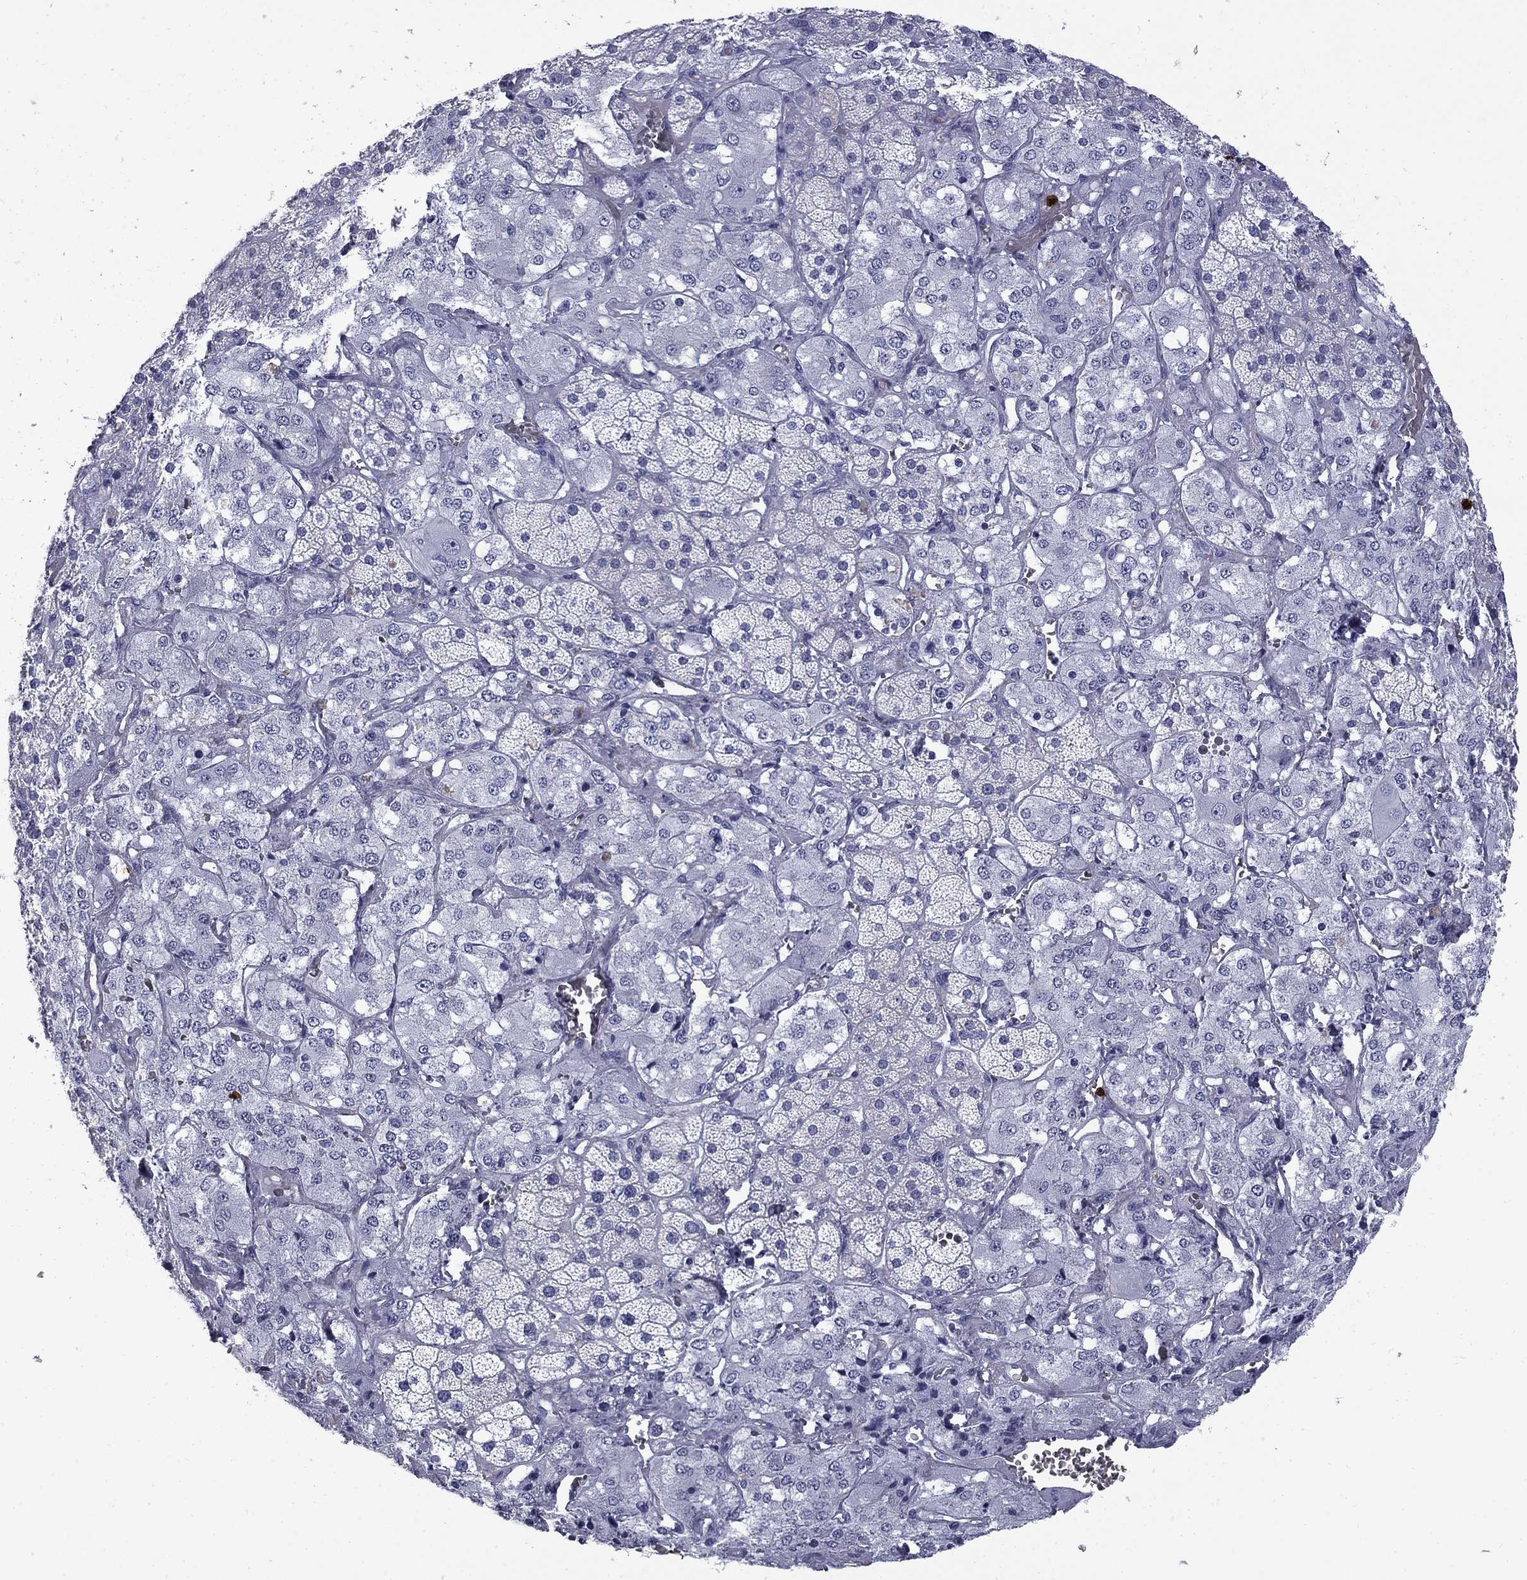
{"staining": {"intensity": "negative", "quantity": "none", "location": "none"}, "tissue": "adrenal gland", "cell_type": "Glandular cells", "image_type": "normal", "snomed": [{"axis": "morphology", "description": "Normal tissue, NOS"}, {"axis": "topography", "description": "Adrenal gland"}], "caption": "High power microscopy photomicrograph of an immunohistochemistry (IHC) micrograph of benign adrenal gland, revealing no significant expression in glandular cells.", "gene": "TRIM29", "patient": {"sex": "male", "age": 57}}